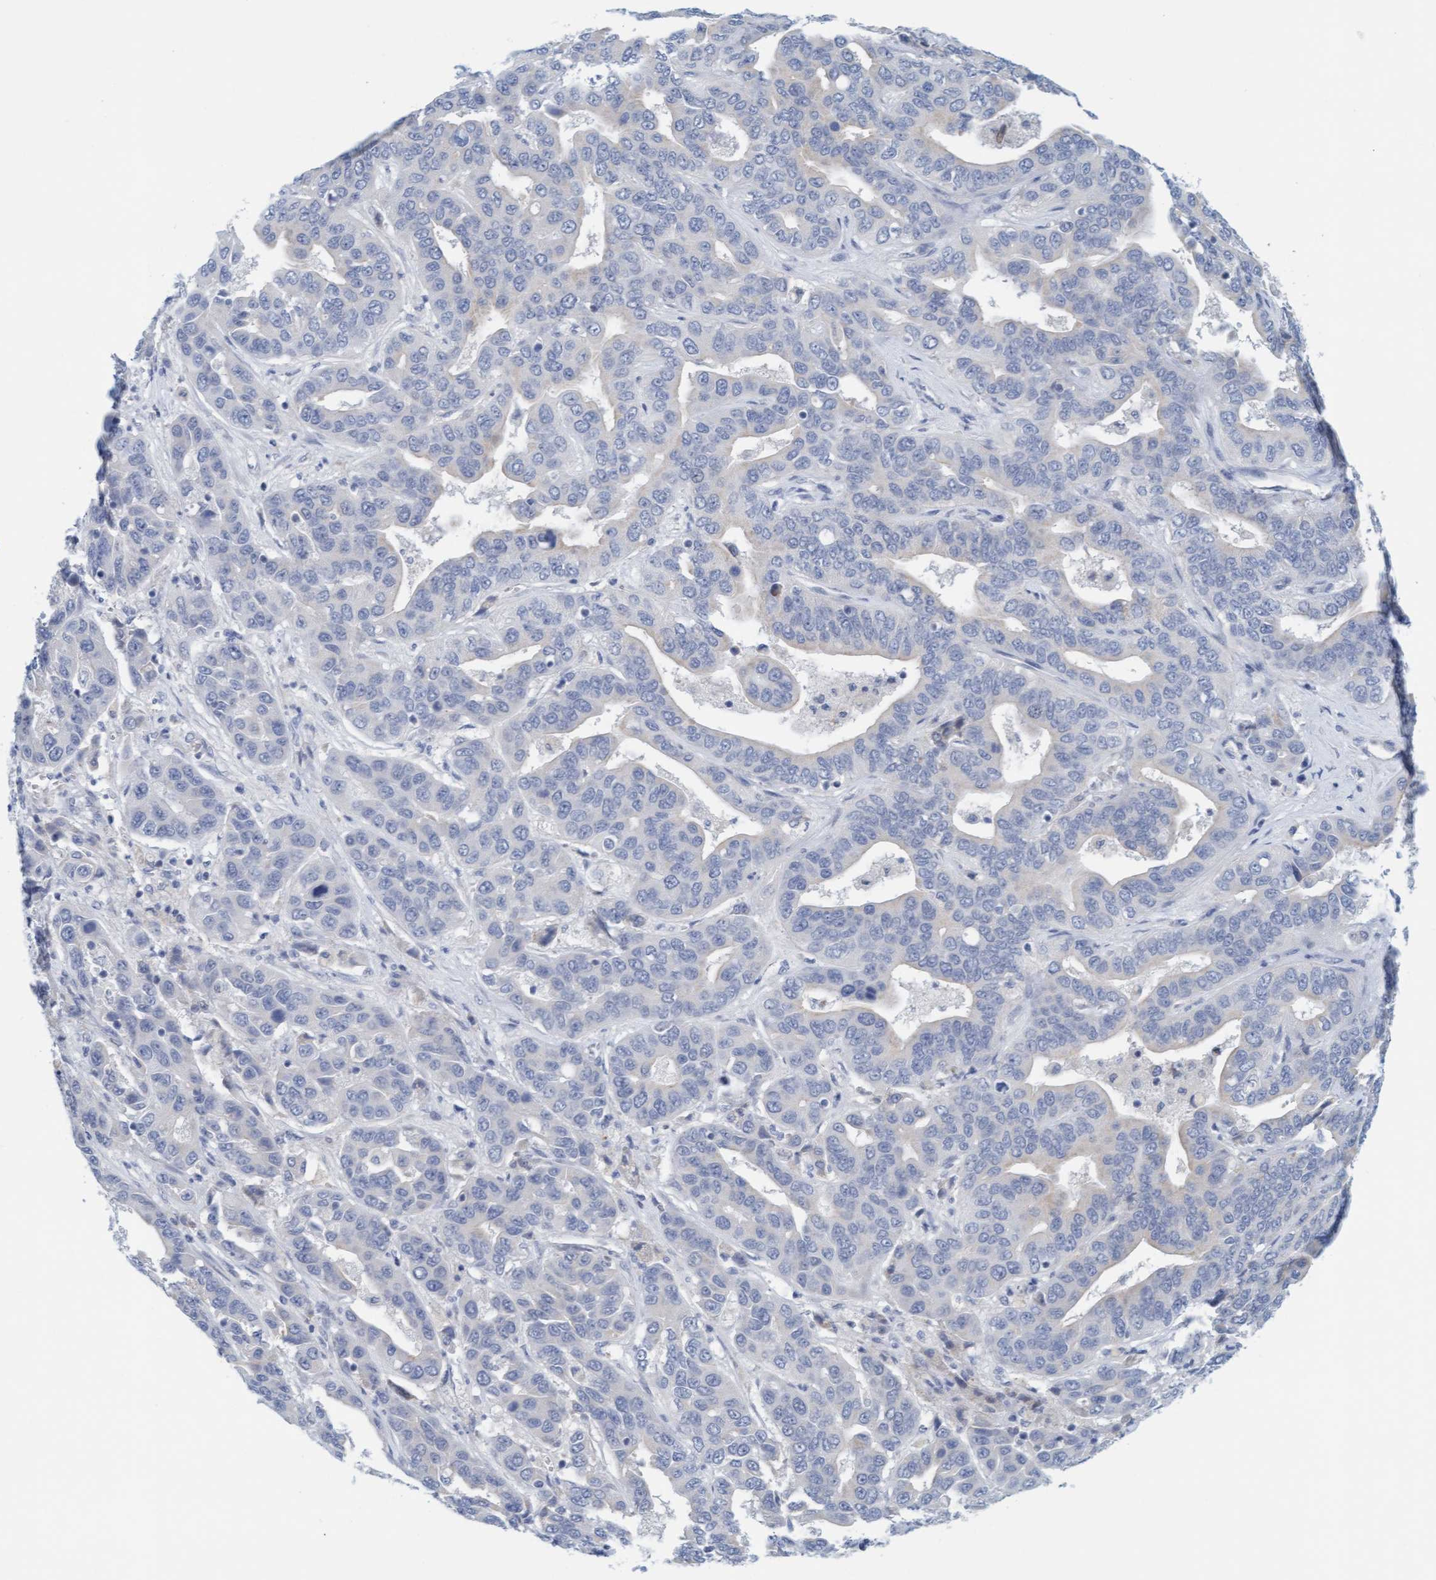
{"staining": {"intensity": "negative", "quantity": "none", "location": "none"}, "tissue": "liver cancer", "cell_type": "Tumor cells", "image_type": "cancer", "snomed": [{"axis": "morphology", "description": "Cholangiocarcinoma"}, {"axis": "topography", "description": "Liver"}], "caption": "The image demonstrates no staining of tumor cells in liver cancer.", "gene": "CPA3", "patient": {"sex": "female", "age": 52}}